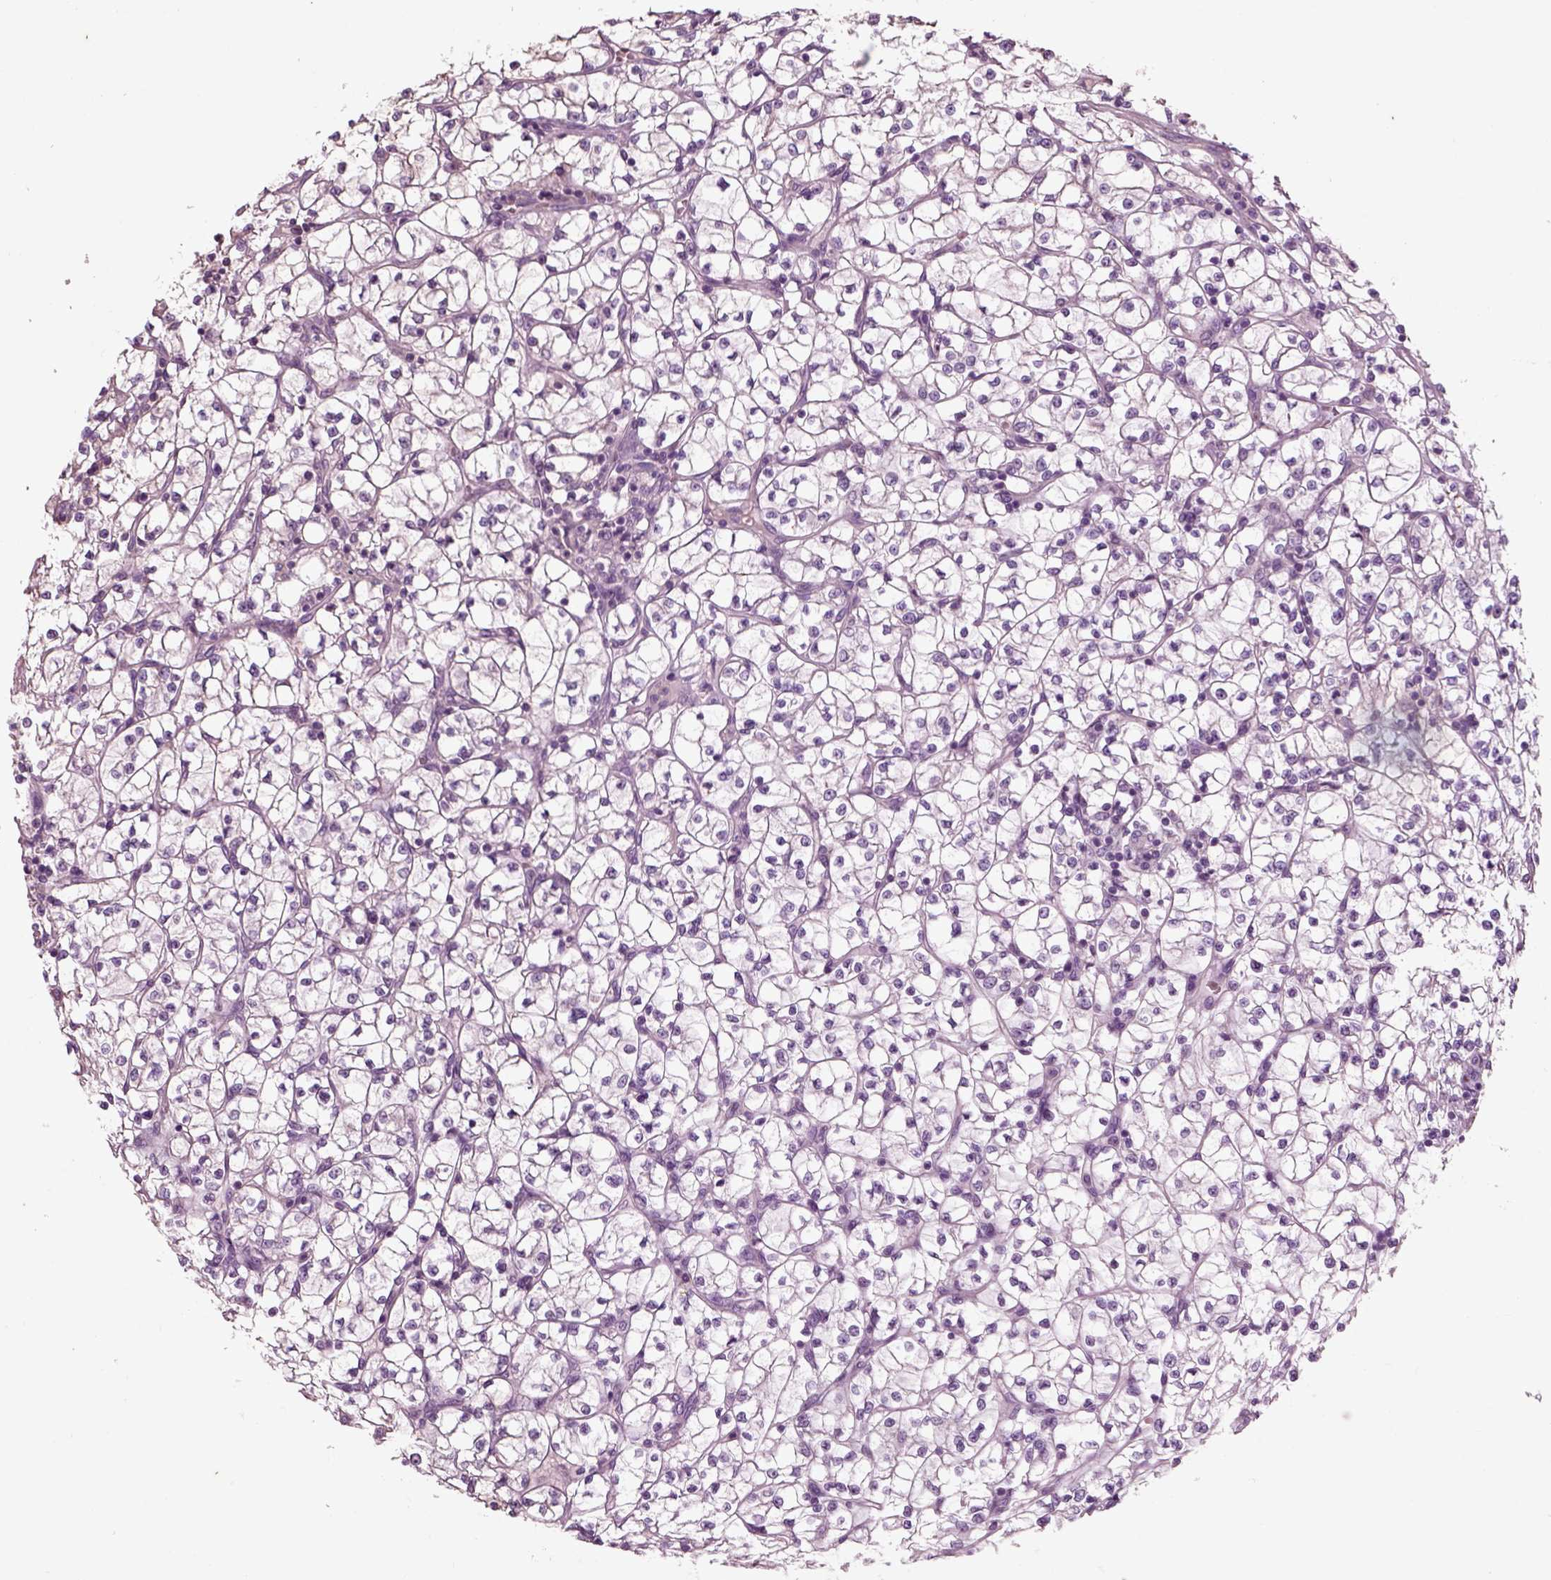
{"staining": {"intensity": "negative", "quantity": "none", "location": "none"}, "tissue": "renal cancer", "cell_type": "Tumor cells", "image_type": "cancer", "snomed": [{"axis": "morphology", "description": "Adenocarcinoma, NOS"}, {"axis": "topography", "description": "Kidney"}], "caption": "Human renal cancer stained for a protein using immunohistochemistry (IHC) demonstrates no staining in tumor cells.", "gene": "CHGB", "patient": {"sex": "female", "age": 64}}